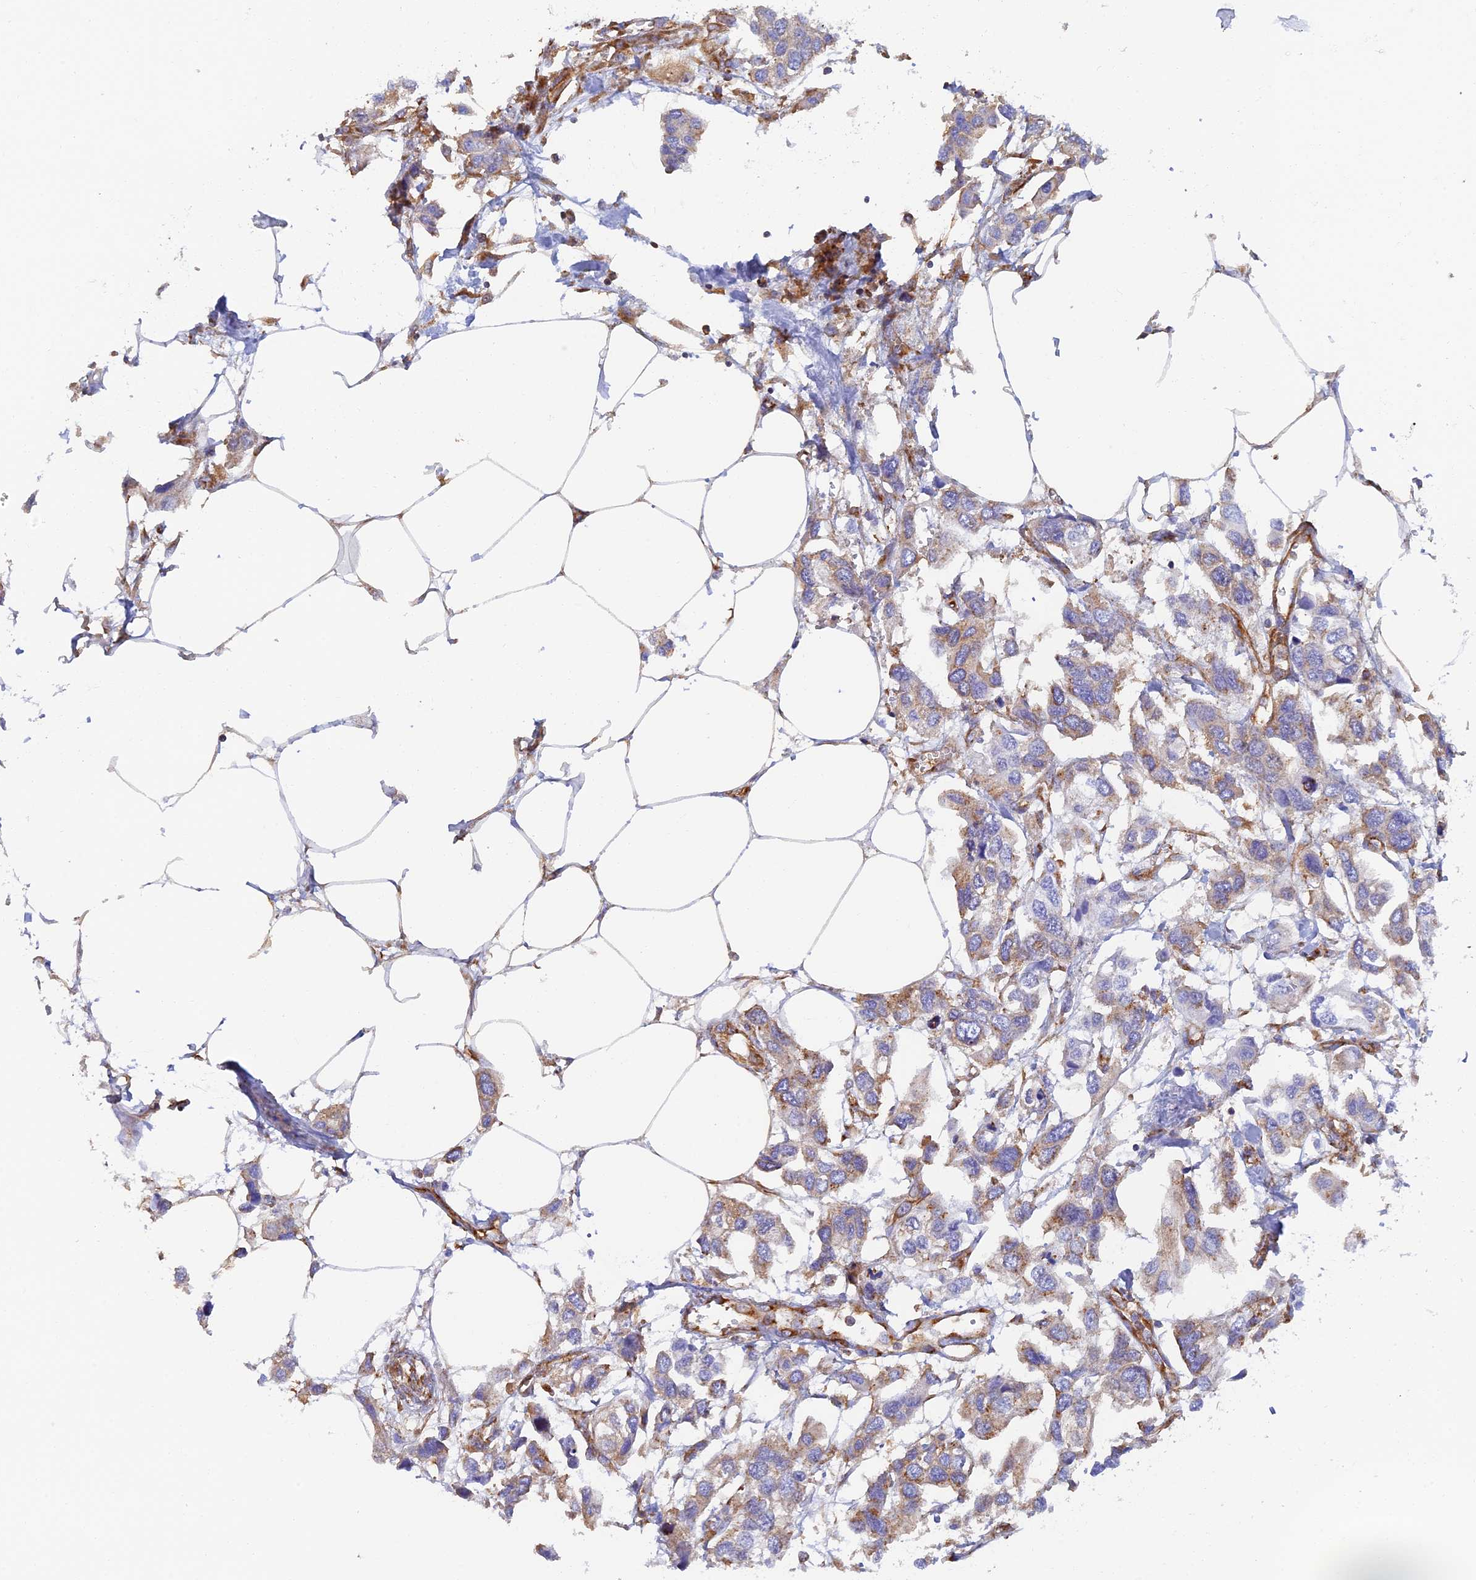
{"staining": {"intensity": "moderate", "quantity": "<25%", "location": "cytoplasmic/membranous"}, "tissue": "urothelial cancer", "cell_type": "Tumor cells", "image_type": "cancer", "snomed": [{"axis": "morphology", "description": "Urothelial carcinoma, High grade"}, {"axis": "topography", "description": "Urinary bladder"}], "caption": "This is a histology image of immunohistochemistry staining of high-grade urothelial carcinoma, which shows moderate expression in the cytoplasmic/membranous of tumor cells.", "gene": "DCTN2", "patient": {"sex": "male", "age": 67}}